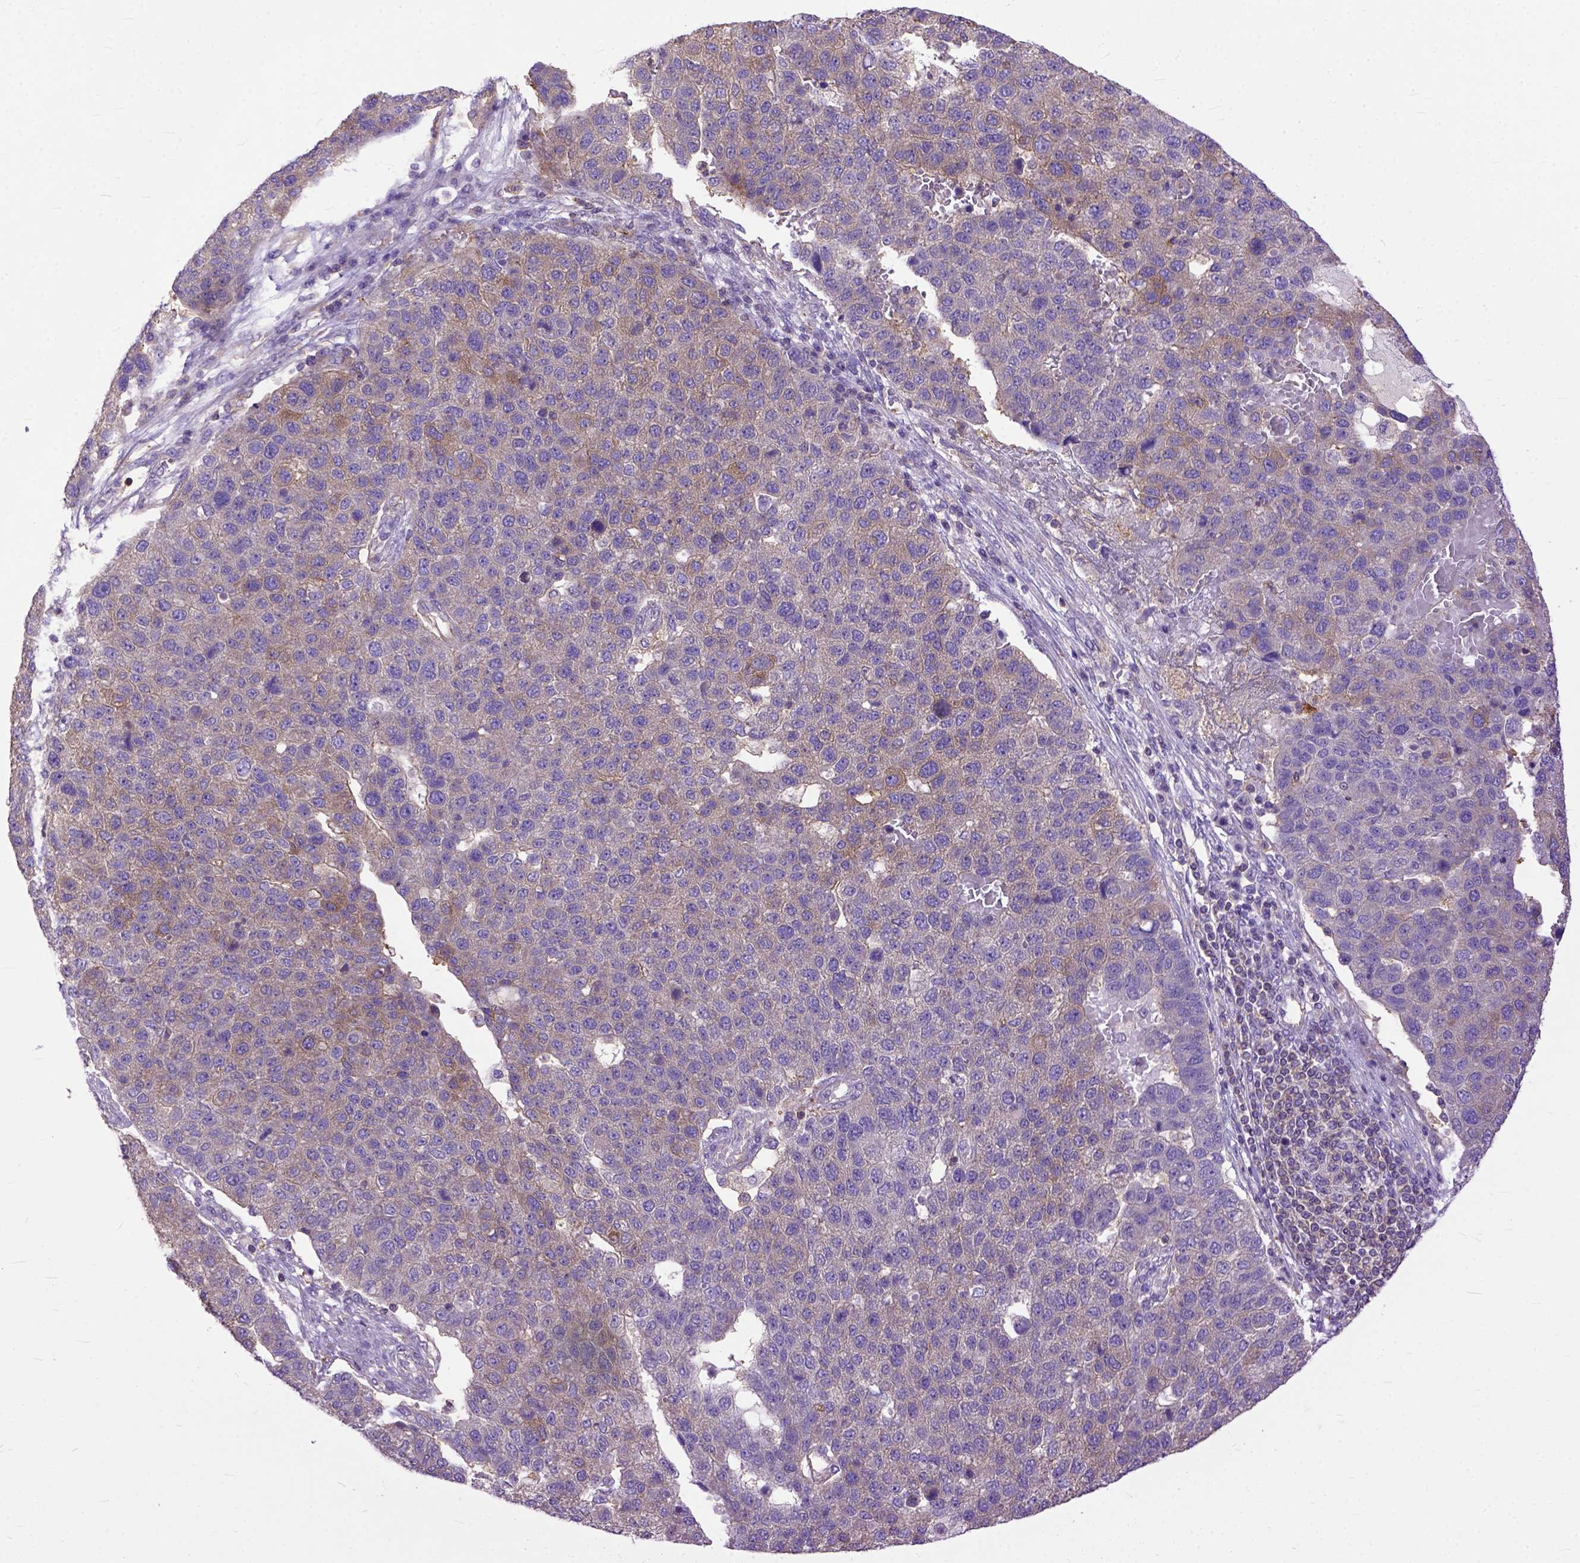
{"staining": {"intensity": "weak", "quantity": "25%-75%", "location": "cytoplasmic/membranous"}, "tissue": "pancreatic cancer", "cell_type": "Tumor cells", "image_type": "cancer", "snomed": [{"axis": "morphology", "description": "Adenocarcinoma, NOS"}, {"axis": "topography", "description": "Pancreas"}], "caption": "Immunohistochemical staining of human pancreatic cancer (adenocarcinoma) displays low levels of weak cytoplasmic/membranous protein positivity in approximately 25%-75% of tumor cells.", "gene": "NAMPT", "patient": {"sex": "female", "age": 61}}